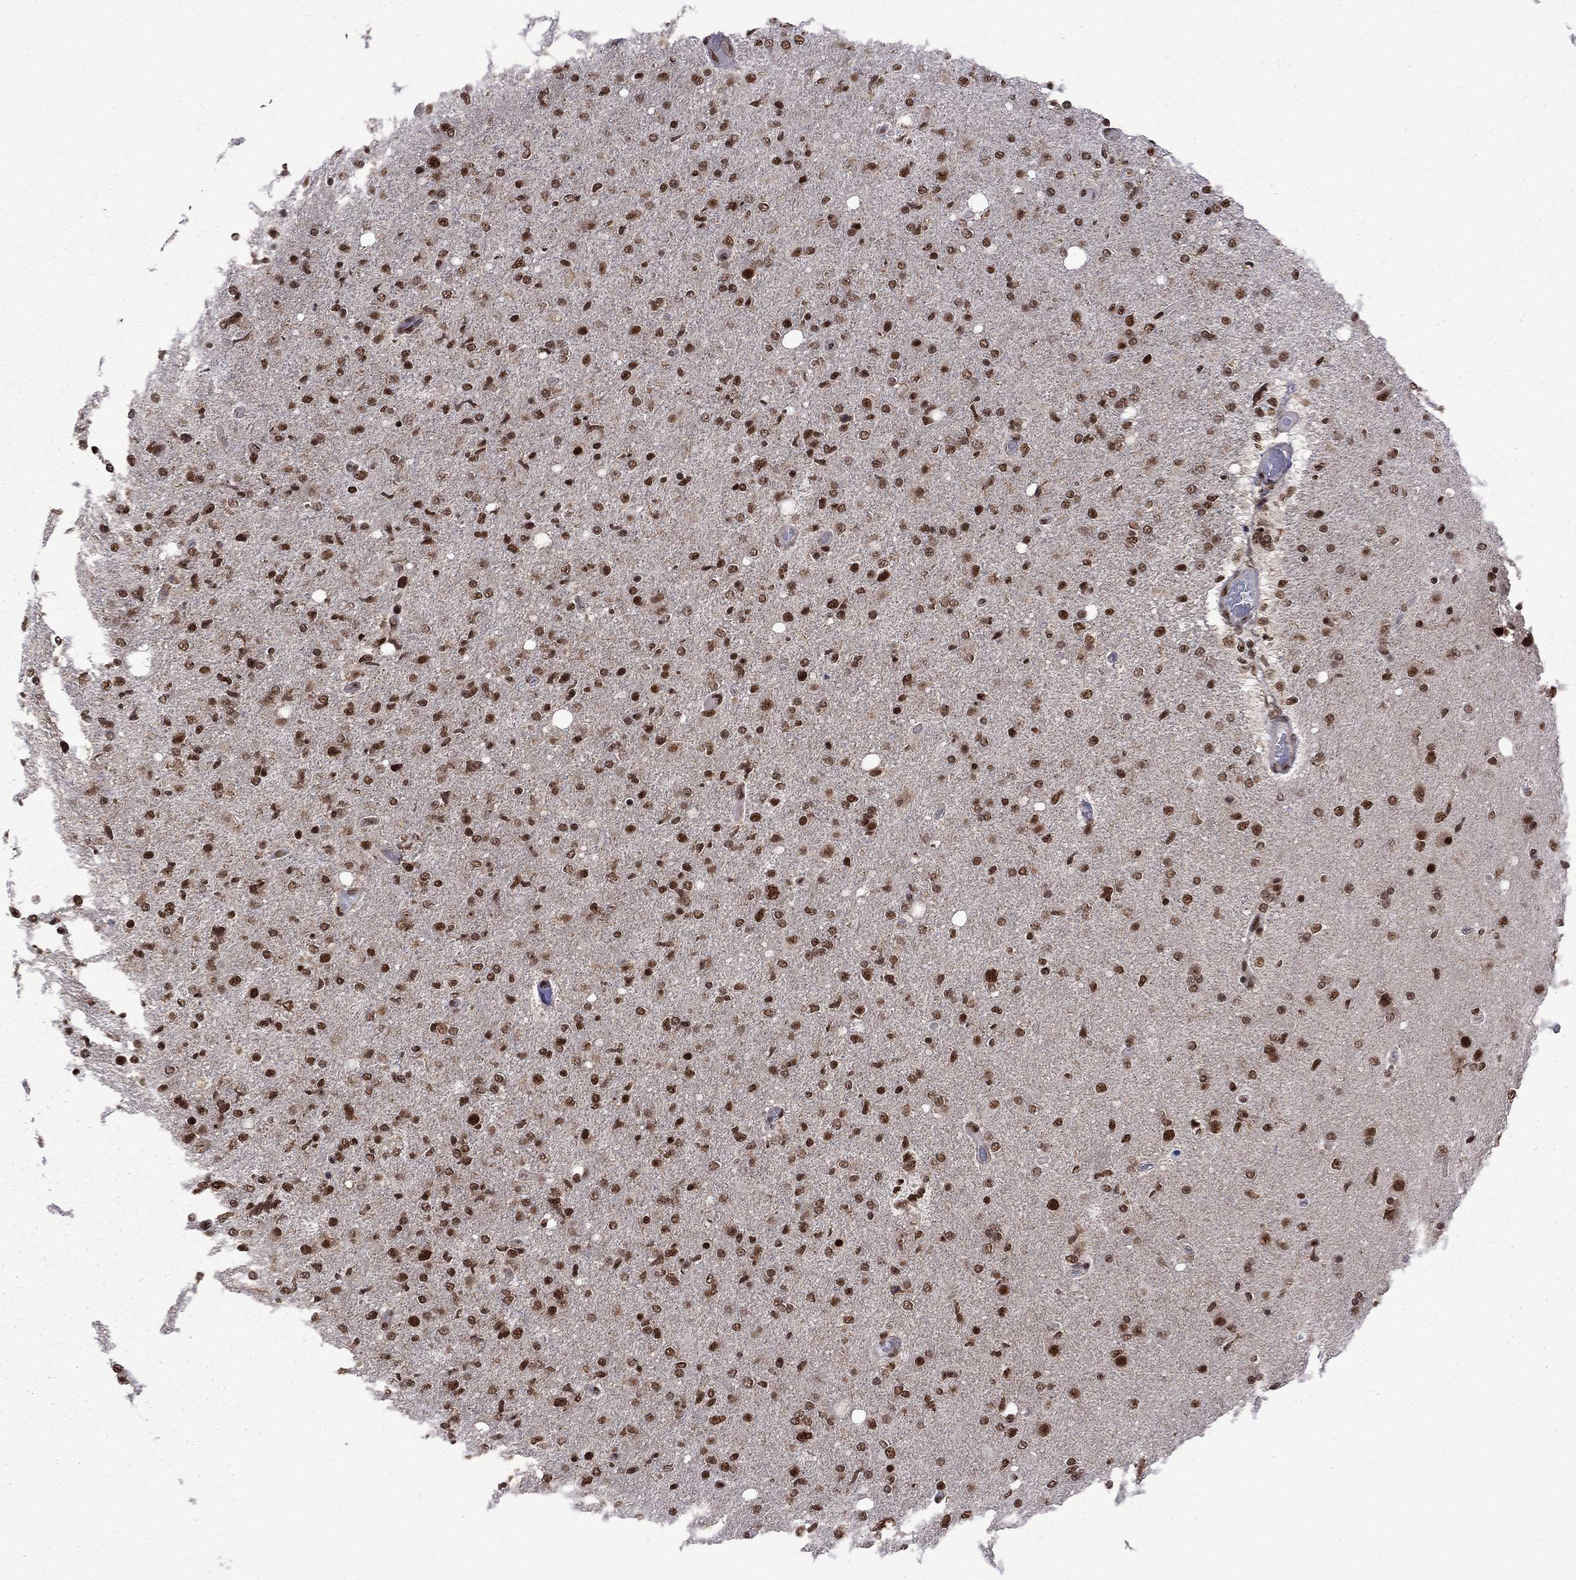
{"staining": {"intensity": "strong", "quantity": ">75%", "location": "nuclear"}, "tissue": "glioma", "cell_type": "Tumor cells", "image_type": "cancer", "snomed": [{"axis": "morphology", "description": "Glioma, malignant, High grade"}, {"axis": "topography", "description": "Cerebral cortex"}], "caption": "The photomicrograph reveals a brown stain indicating the presence of a protein in the nuclear of tumor cells in malignant glioma (high-grade). (DAB IHC with brightfield microscopy, high magnification).", "gene": "MED25", "patient": {"sex": "male", "age": 70}}